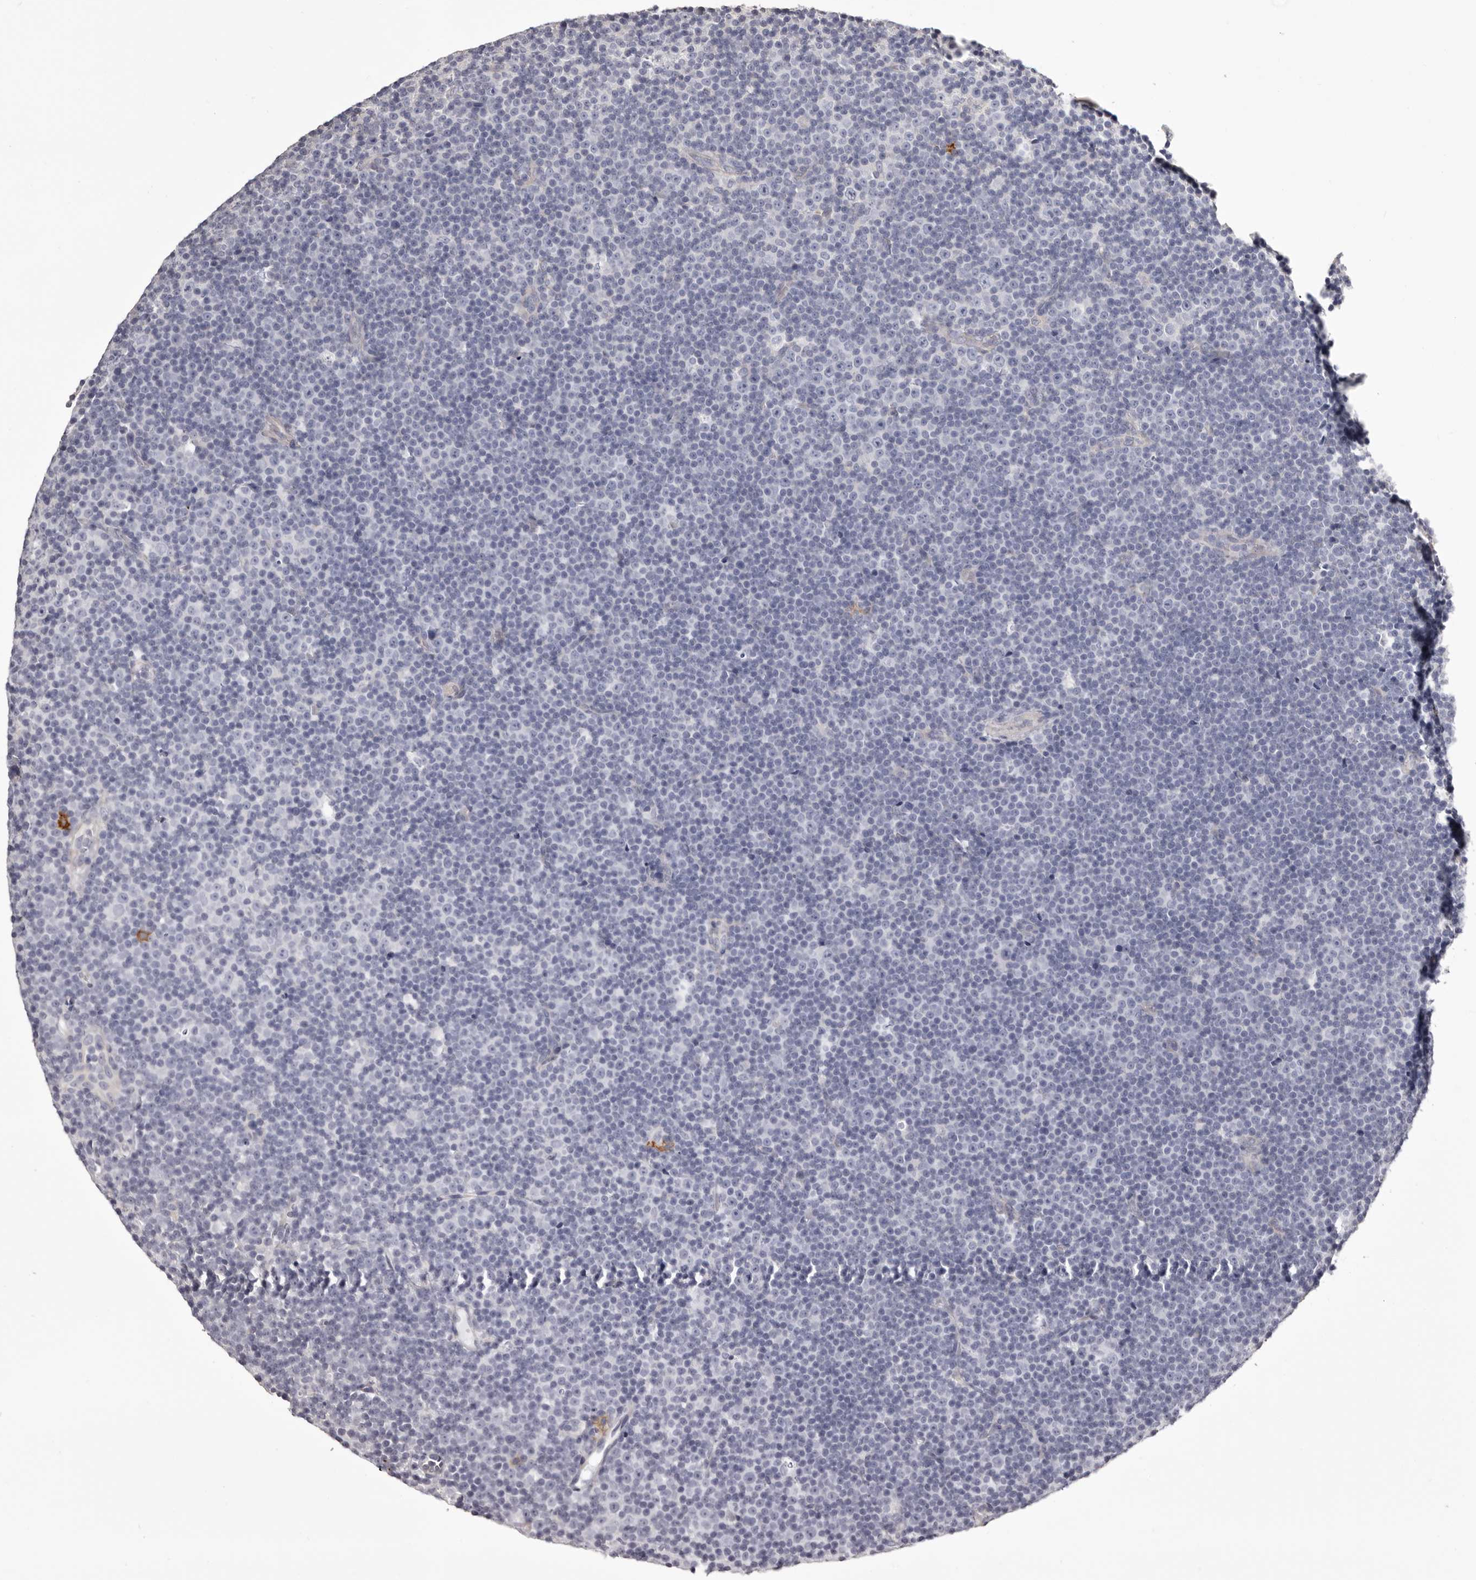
{"staining": {"intensity": "negative", "quantity": "none", "location": "none"}, "tissue": "lymphoma", "cell_type": "Tumor cells", "image_type": "cancer", "snomed": [{"axis": "morphology", "description": "Malignant lymphoma, non-Hodgkin's type, Low grade"}, {"axis": "topography", "description": "Lymph node"}], "caption": "A photomicrograph of human lymphoma is negative for staining in tumor cells.", "gene": "LAD1", "patient": {"sex": "female", "age": 67}}